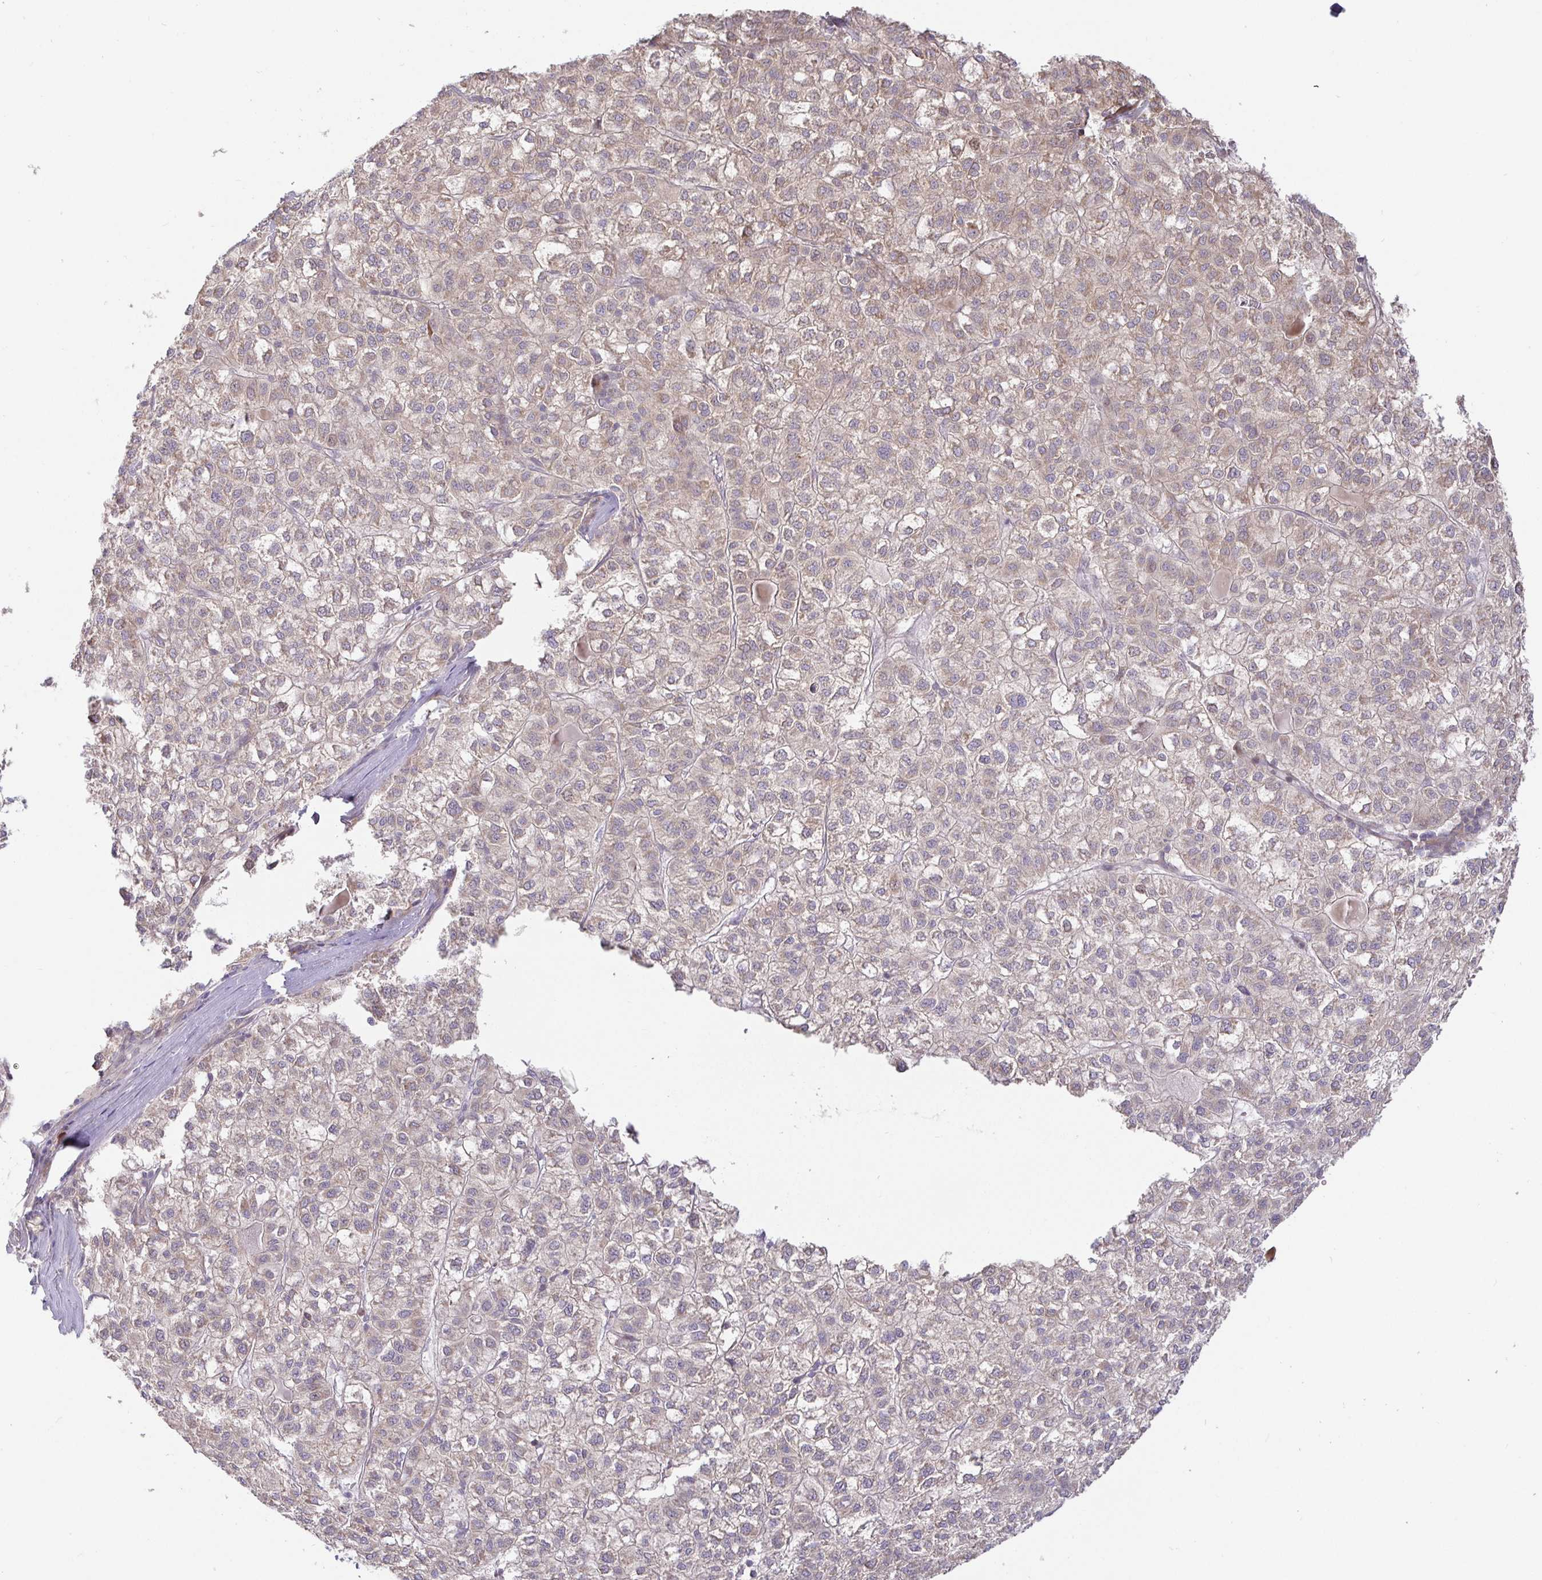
{"staining": {"intensity": "weak", "quantity": "25%-75%", "location": "cytoplasmic/membranous"}, "tissue": "liver cancer", "cell_type": "Tumor cells", "image_type": "cancer", "snomed": [{"axis": "morphology", "description": "Carcinoma, Hepatocellular, NOS"}, {"axis": "topography", "description": "Liver"}], "caption": "Protein staining of liver hepatocellular carcinoma tissue displays weak cytoplasmic/membranous staining in approximately 25%-75% of tumor cells.", "gene": "ZDHHC11", "patient": {"sex": "female", "age": 43}}